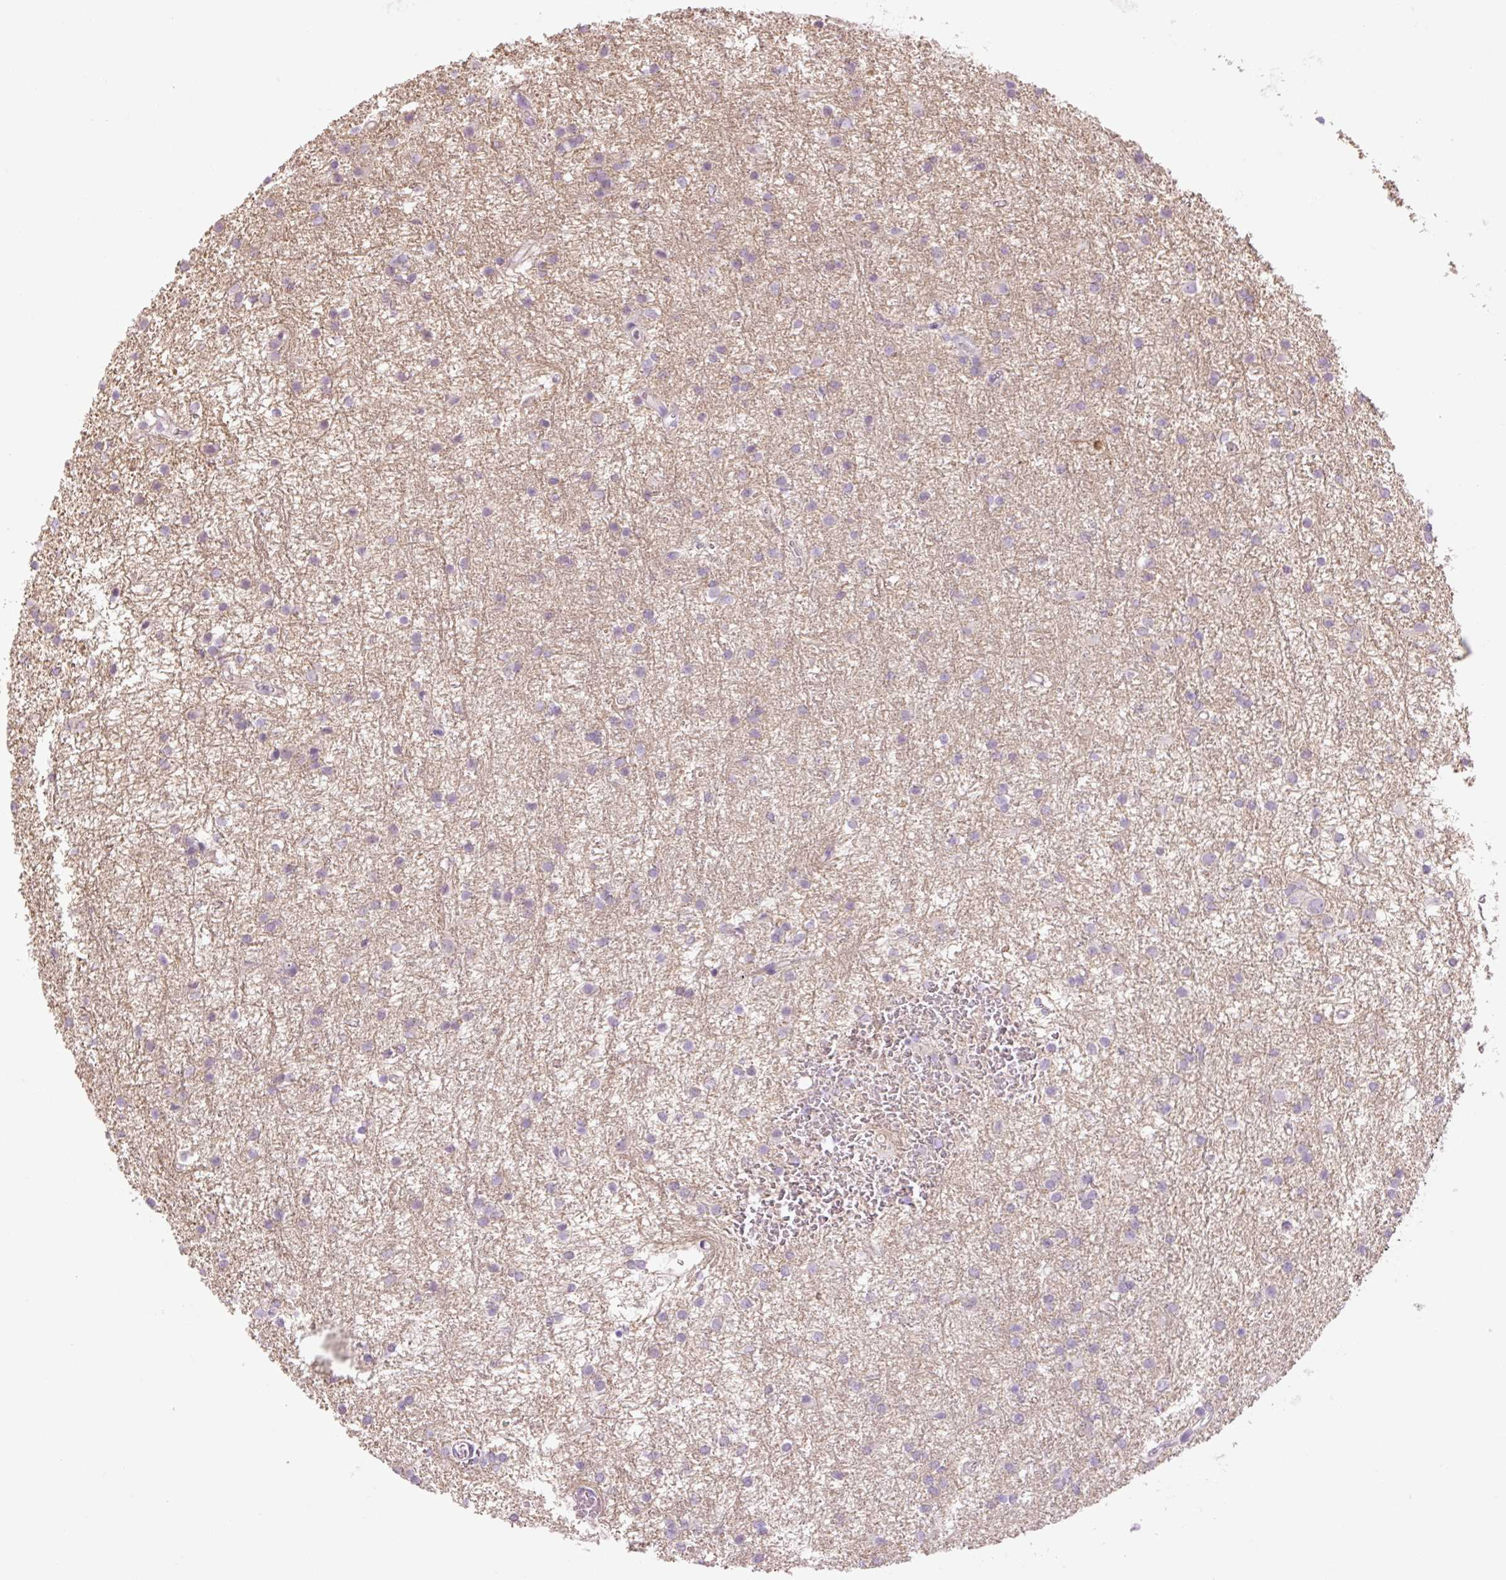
{"staining": {"intensity": "negative", "quantity": "none", "location": "none"}, "tissue": "glioma", "cell_type": "Tumor cells", "image_type": "cancer", "snomed": [{"axis": "morphology", "description": "Glioma, malignant, High grade"}, {"axis": "topography", "description": "Brain"}], "caption": "Immunohistochemical staining of human glioma demonstrates no significant staining in tumor cells.", "gene": "GRID2", "patient": {"sex": "female", "age": 50}}